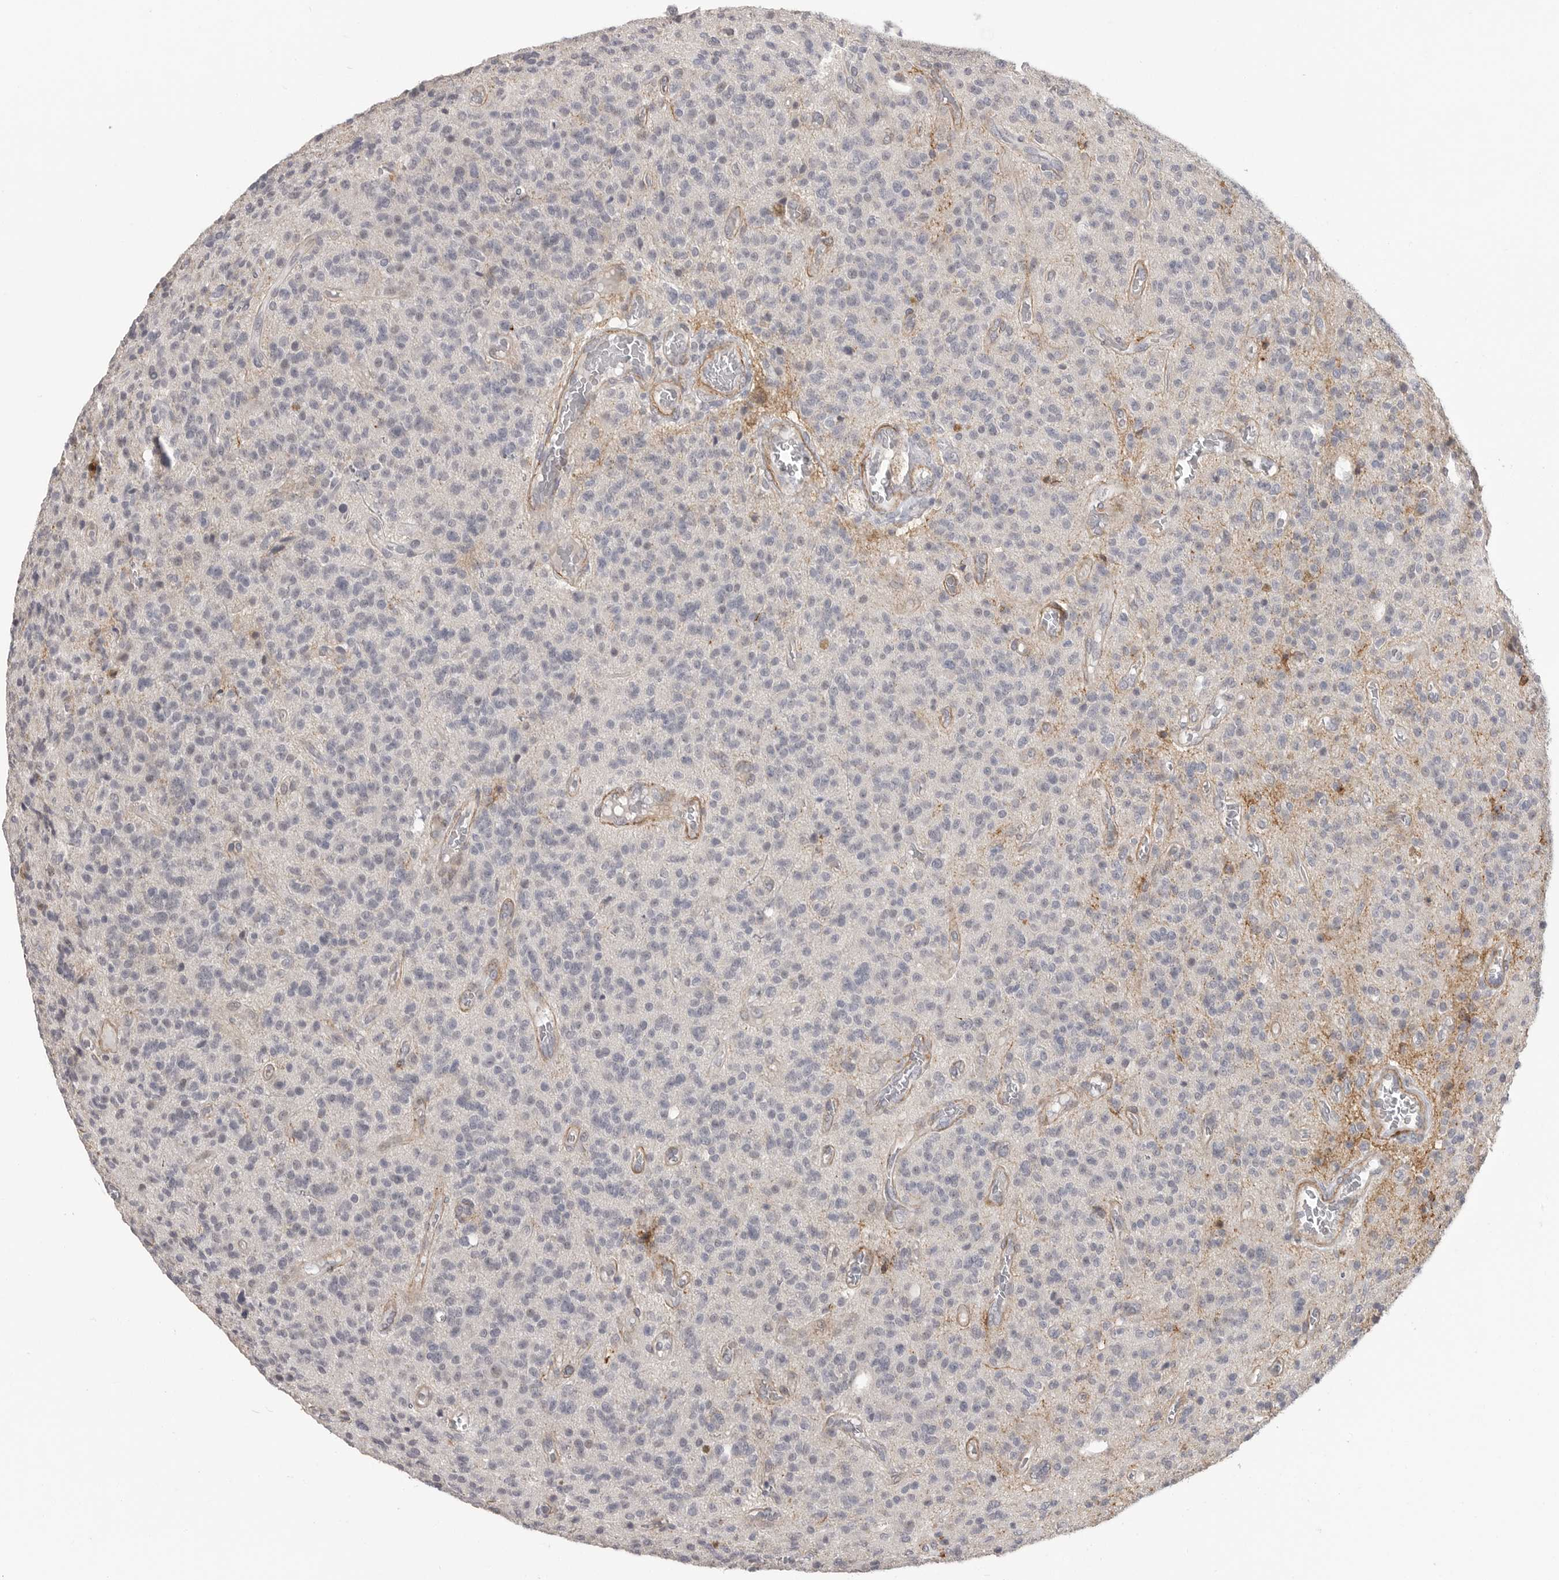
{"staining": {"intensity": "negative", "quantity": "none", "location": "none"}, "tissue": "glioma", "cell_type": "Tumor cells", "image_type": "cancer", "snomed": [{"axis": "morphology", "description": "Glioma, malignant, High grade"}, {"axis": "topography", "description": "Brain"}], "caption": "High magnification brightfield microscopy of malignant glioma (high-grade) stained with DAB (3,3'-diaminobenzidine) (brown) and counterstained with hematoxylin (blue): tumor cells show no significant expression.", "gene": "PLEKHF1", "patient": {"sex": "male", "age": 34}}